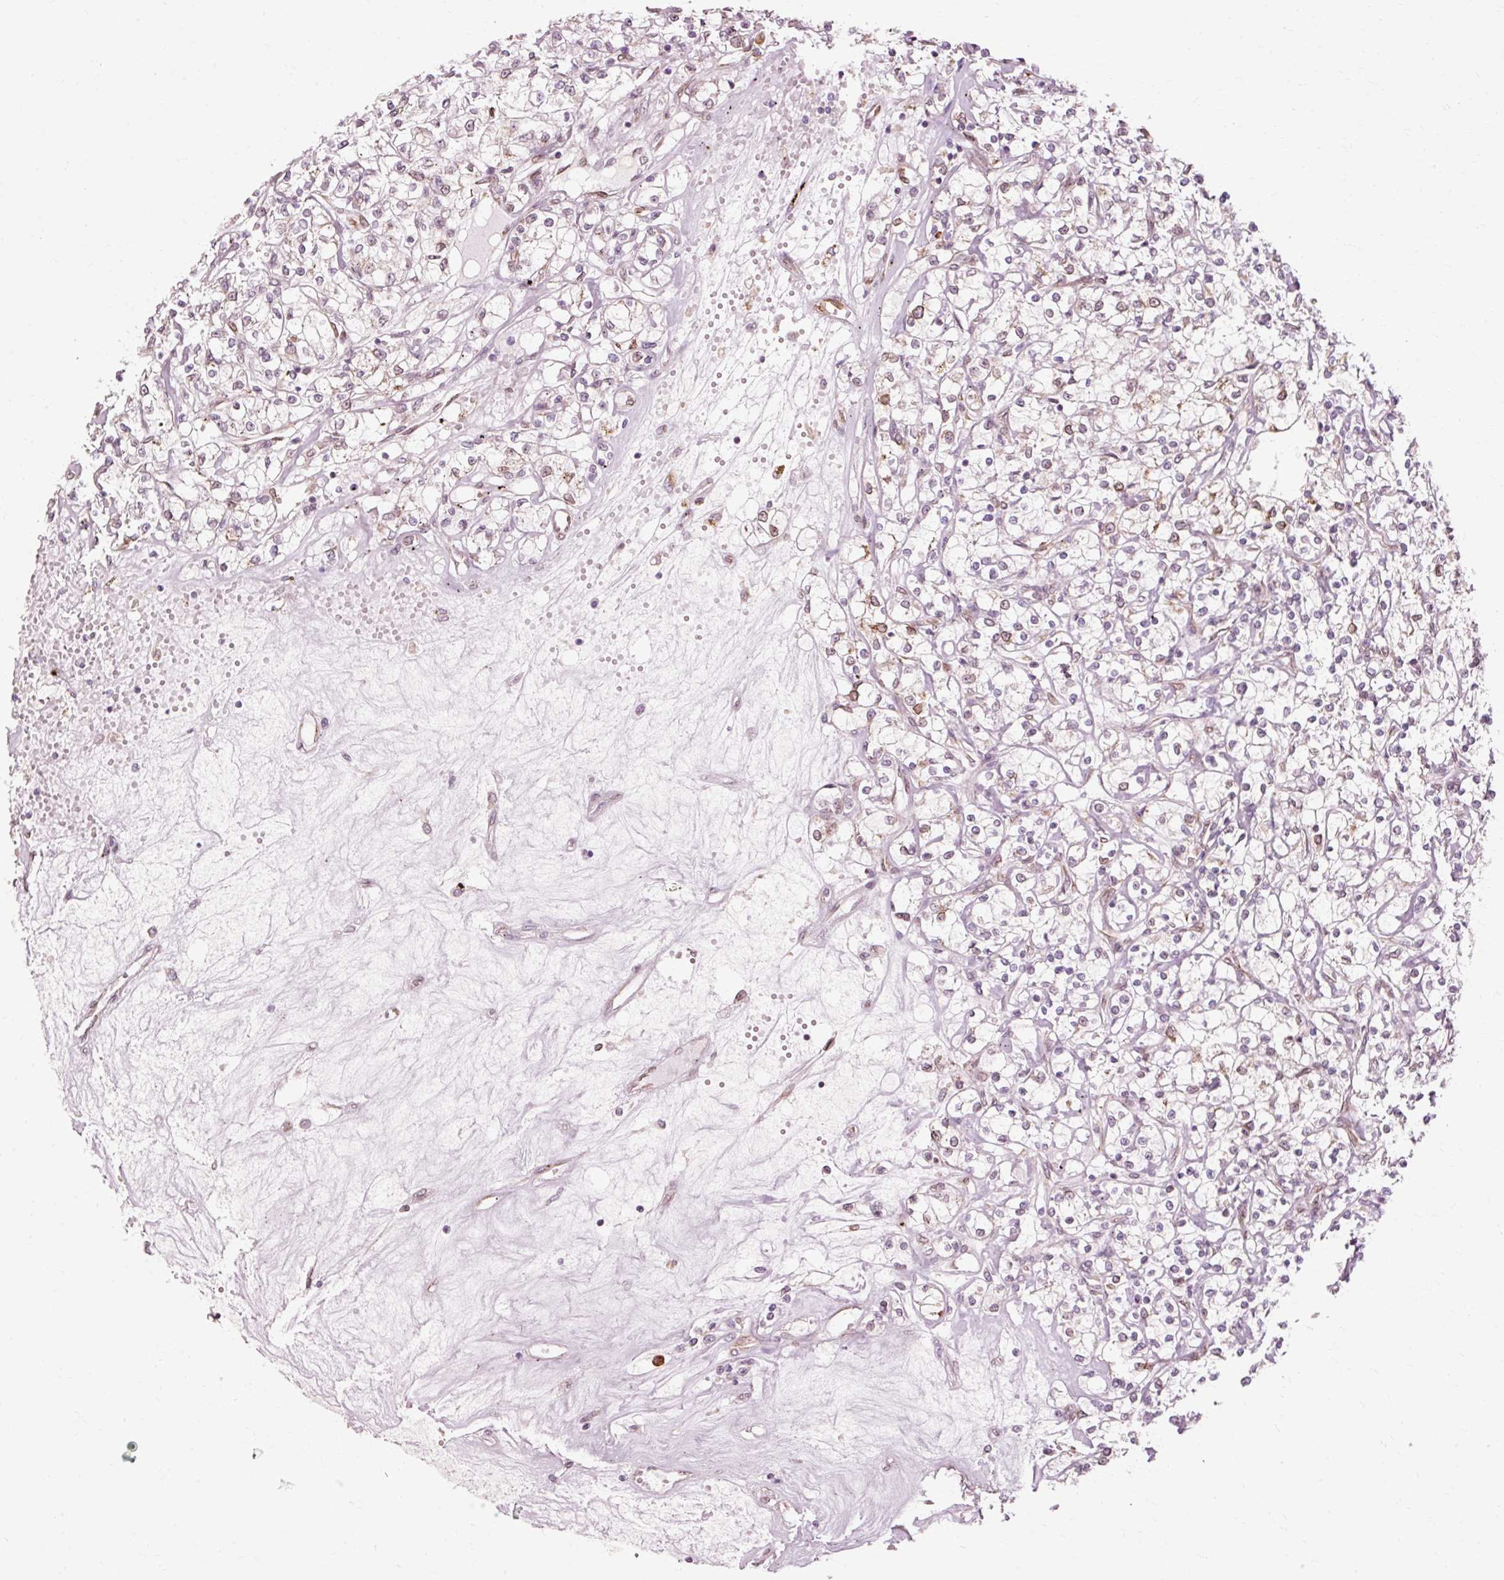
{"staining": {"intensity": "moderate", "quantity": "<25%", "location": "cytoplasmic/membranous,nuclear"}, "tissue": "renal cancer", "cell_type": "Tumor cells", "image_type": "cancer", "snomed": [{"axis": "morphology", "description": "Adenocarcinoma, NOS"}, {"axis": "topography", "description": "Kidney"}], "caption": "Immunohistochemical staining of human renal cancer (adenocarcinoma) demonstrates low levels of moderate cytoplasmic/membranous and nuclear protein positivity in approximately <25% of tumor cells.", "gene": "RGPD5", "patient": {"sex": "female", "age": 59}}